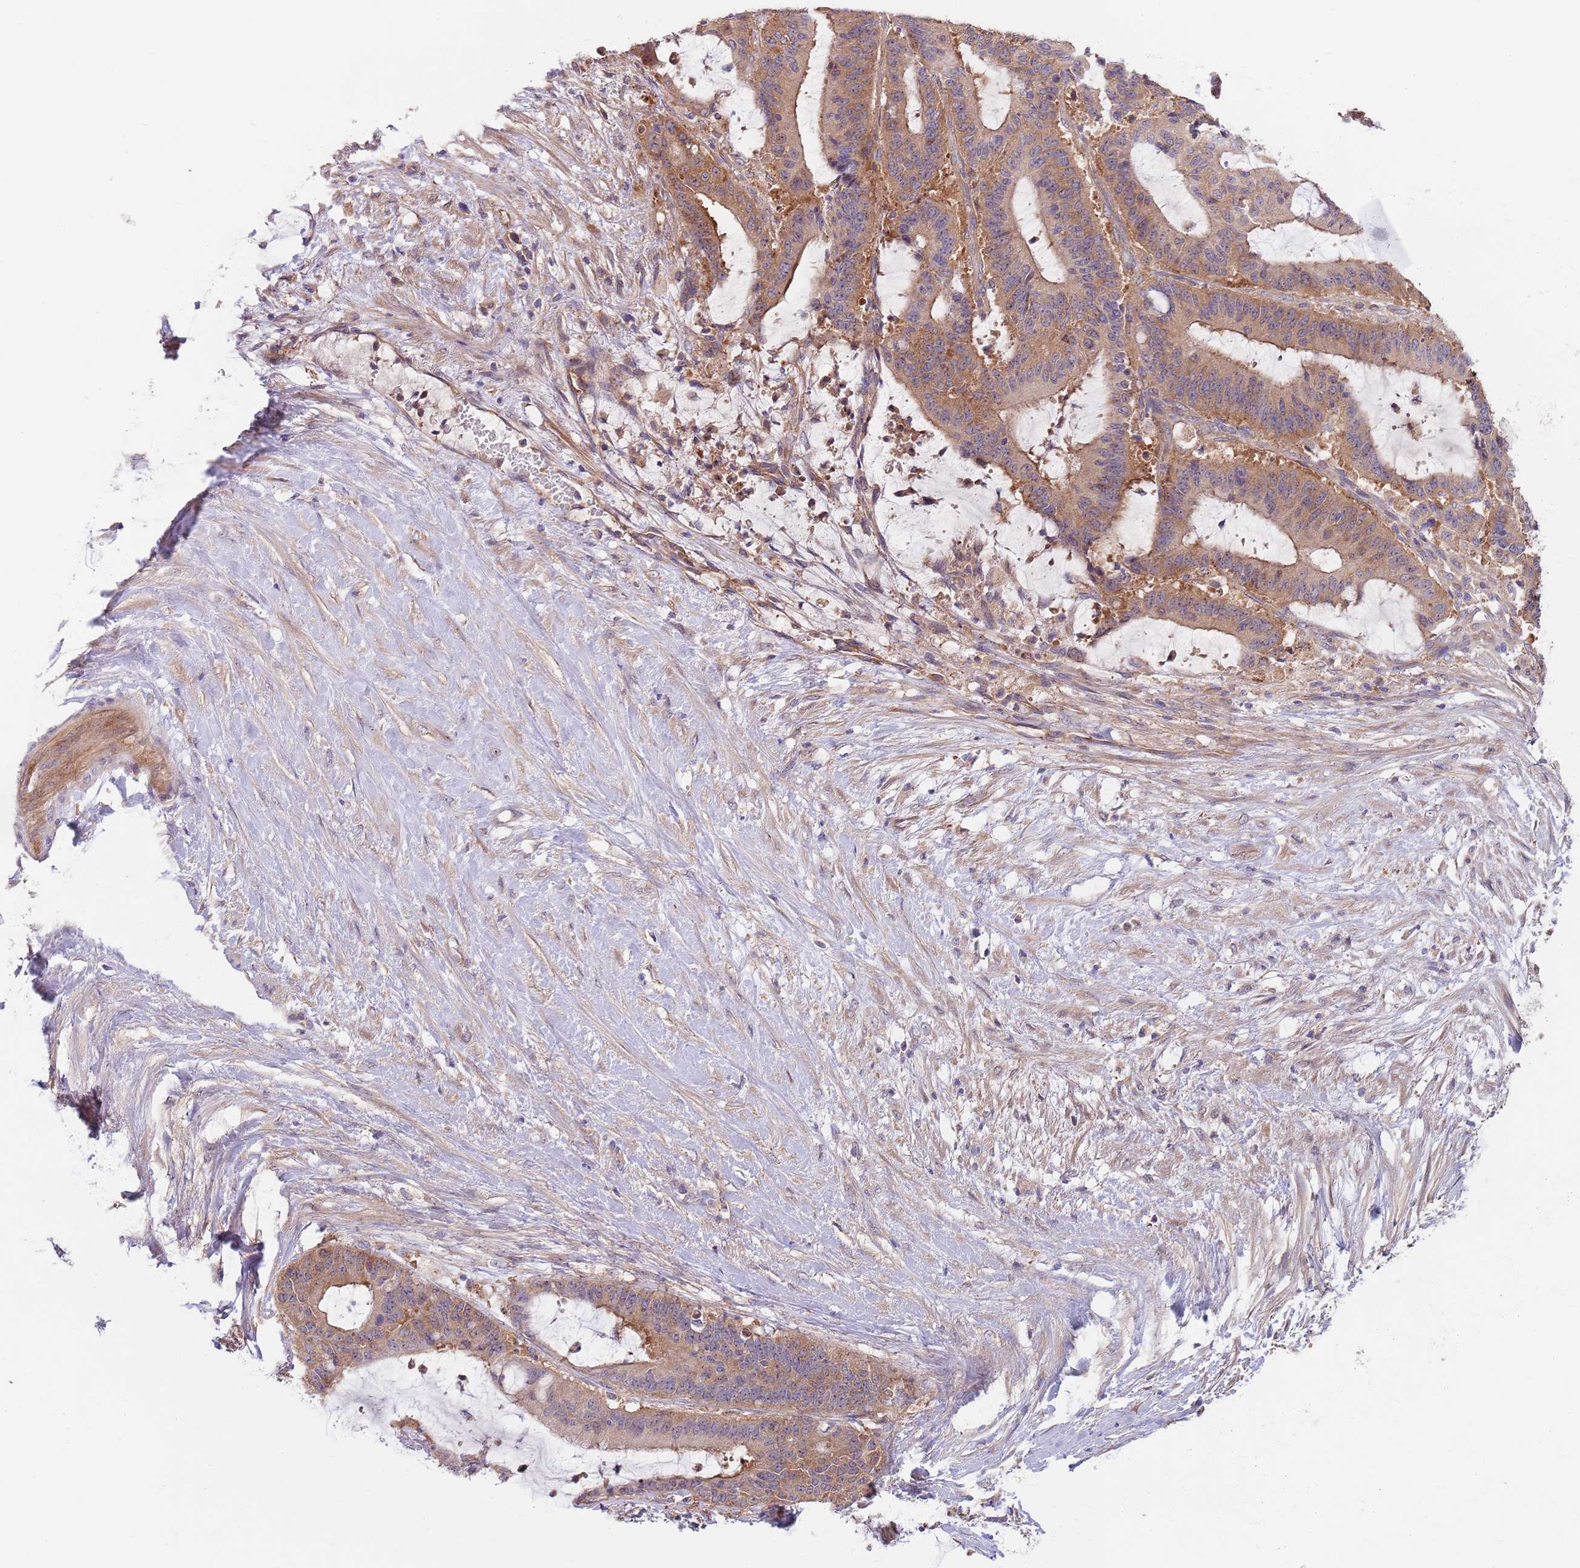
{"staining": {"intensity": "moderate", "quantity": ">75%", "location": "cytoplasmic/membranous"}, "tissue": "liver cancer", "cell_type": "Tumor cells", "image_type": "cancer", "snomed": [{"axis": "morphology", "description": "Normal tissue, NOS"}, {"axis": "morphology", "description": "Cholangiocarcinoma"}, {"axis": "topography", "description": "Liver"}, {"axis": "topography", "description": "Peripheral nerve tissue"}], "caption": "High-magnification brightfield microscopy of liver cancer stained with DAB (brown) and counterstained with hematoxylin (blue). tumor cells exhibit moderate cytoplasmic/membranous staining is present in about>75% of cells.", "gene": "EIF3F", "patient": {"sex": "female", "age": 73}}